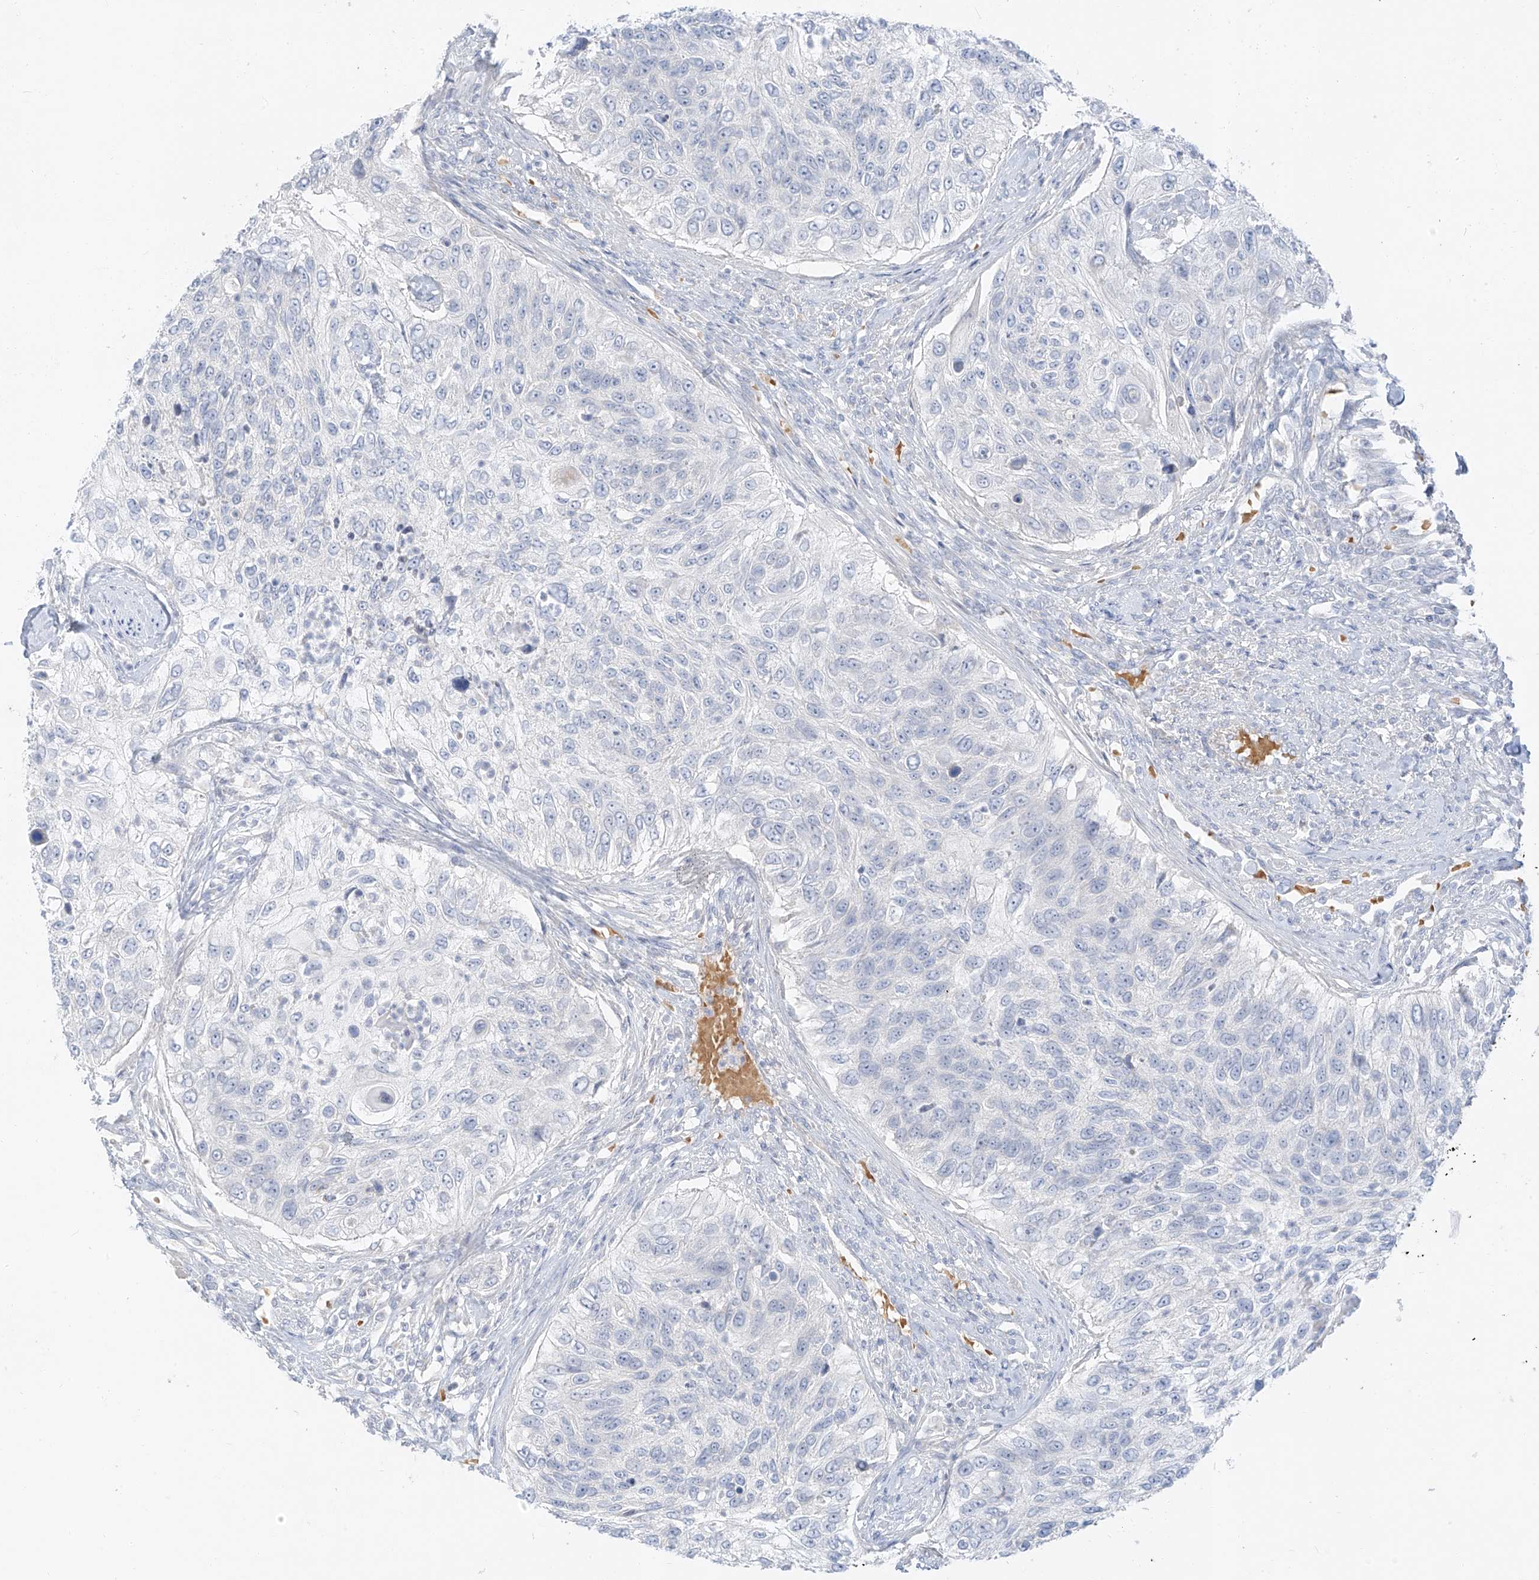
{"staining": {"intensity": "negative", "quantity": "none", "location": "none"}, "tissue": "urothelial cancer", "cell_type": "Tumor cells", "image_type": "cancer", "snomed": [{"axis": "morphology", "description": "Urothelial carcinoma, High grade"}, {"axis": "topography", "description": "Urinary bladder"}], "caption": "Immunohistochemical staining of human urothelial cancer shows no significant positivity in tumor cells.", "gene": "PGC", "patient": {"sex": "female", "age": 60}}